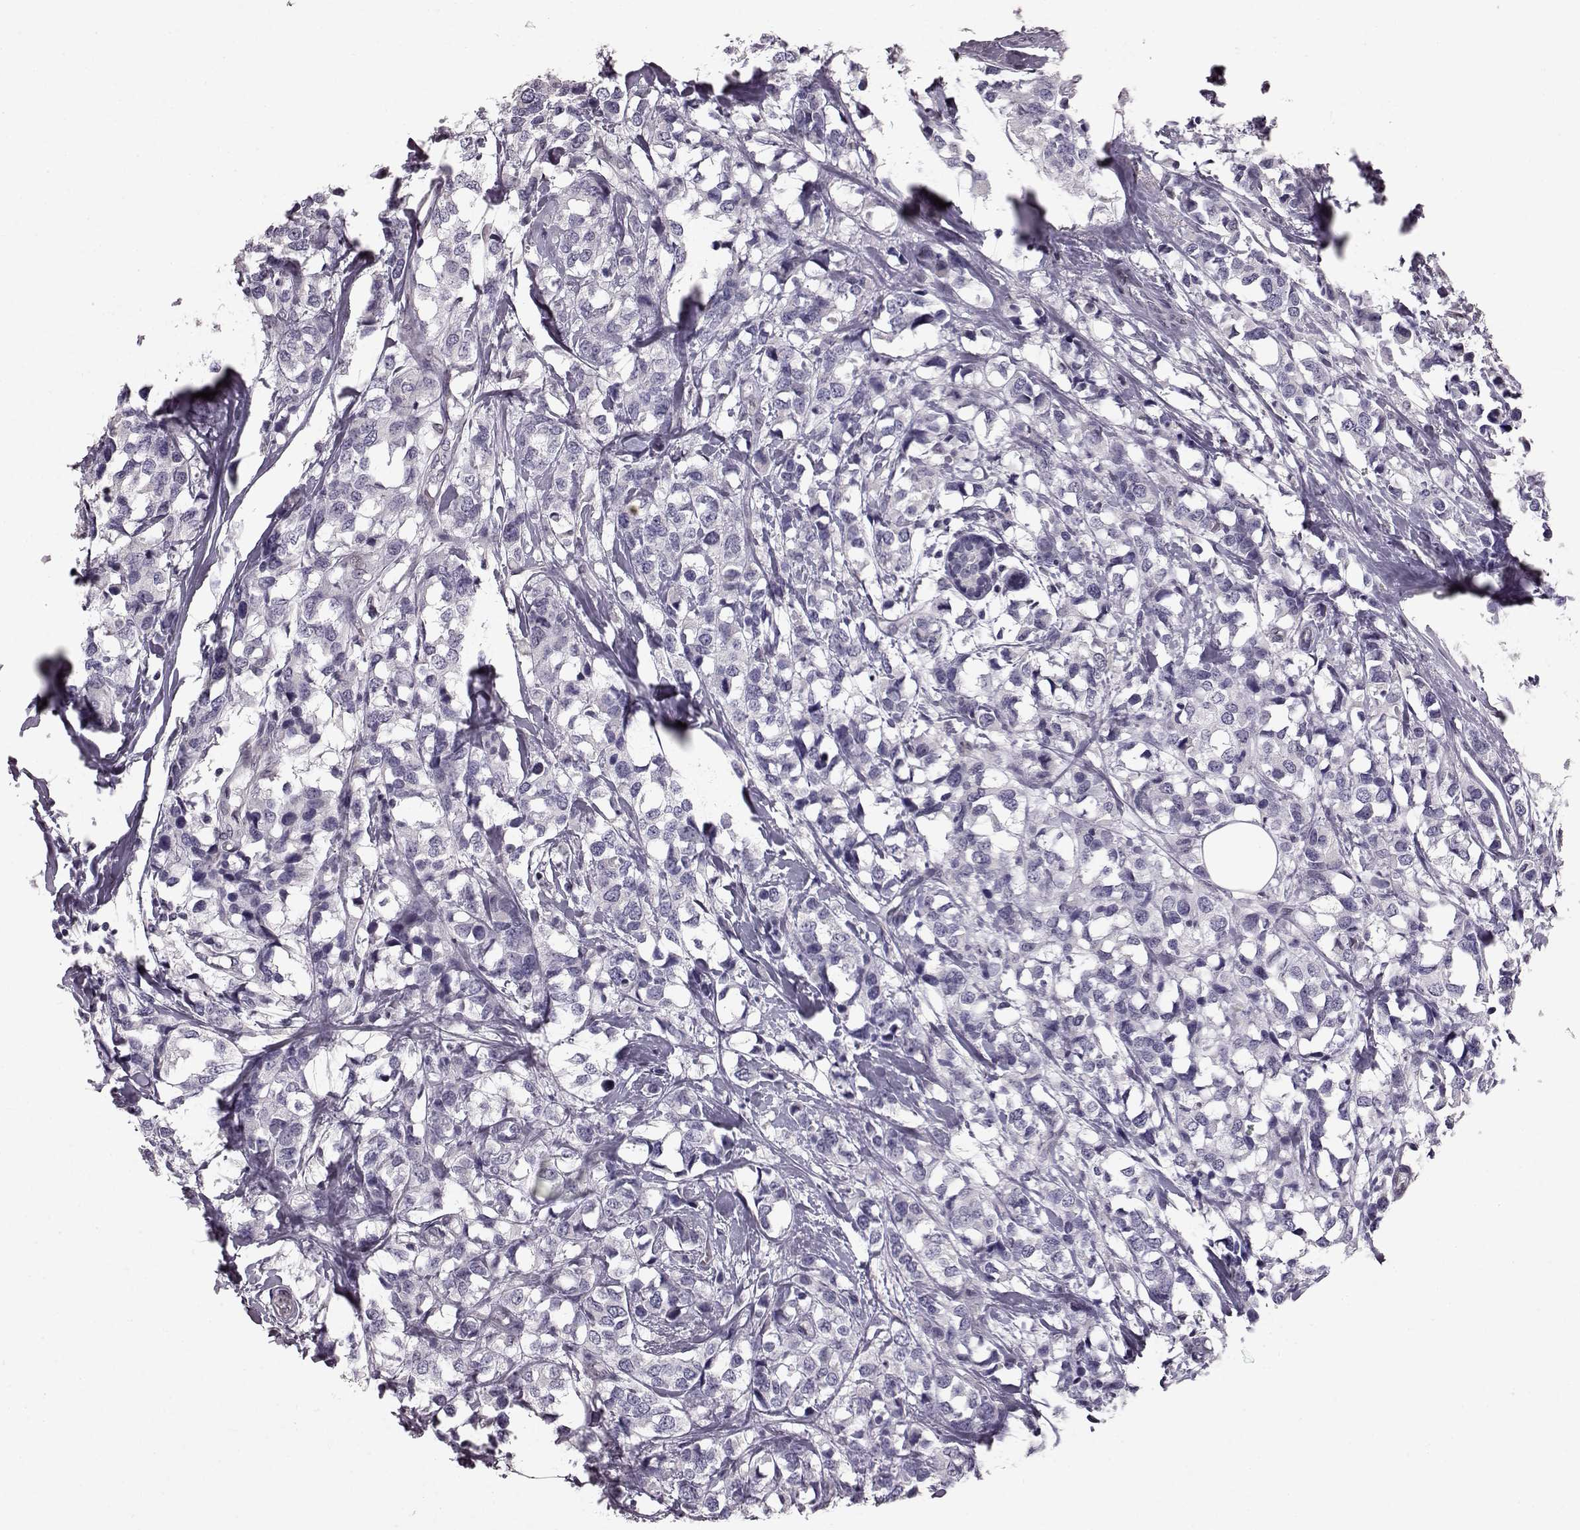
{"staining": {"intensity": "negative", "quantity": "none", "location": "none"}, "tissue": "breast cancer", "cell_type": "Tumor cells", "image_type": "cancer", "snomed": [{"axis": "morphology", "description": "Lobular carcinoma"}, {"axis": "topography", "description": "Breast"}], "caption": "Tumor cells show no significant positivity in breast lobular carcinoma.", "gene": "TCHHL1", "patient": {"sex": "female", "age": 59}}